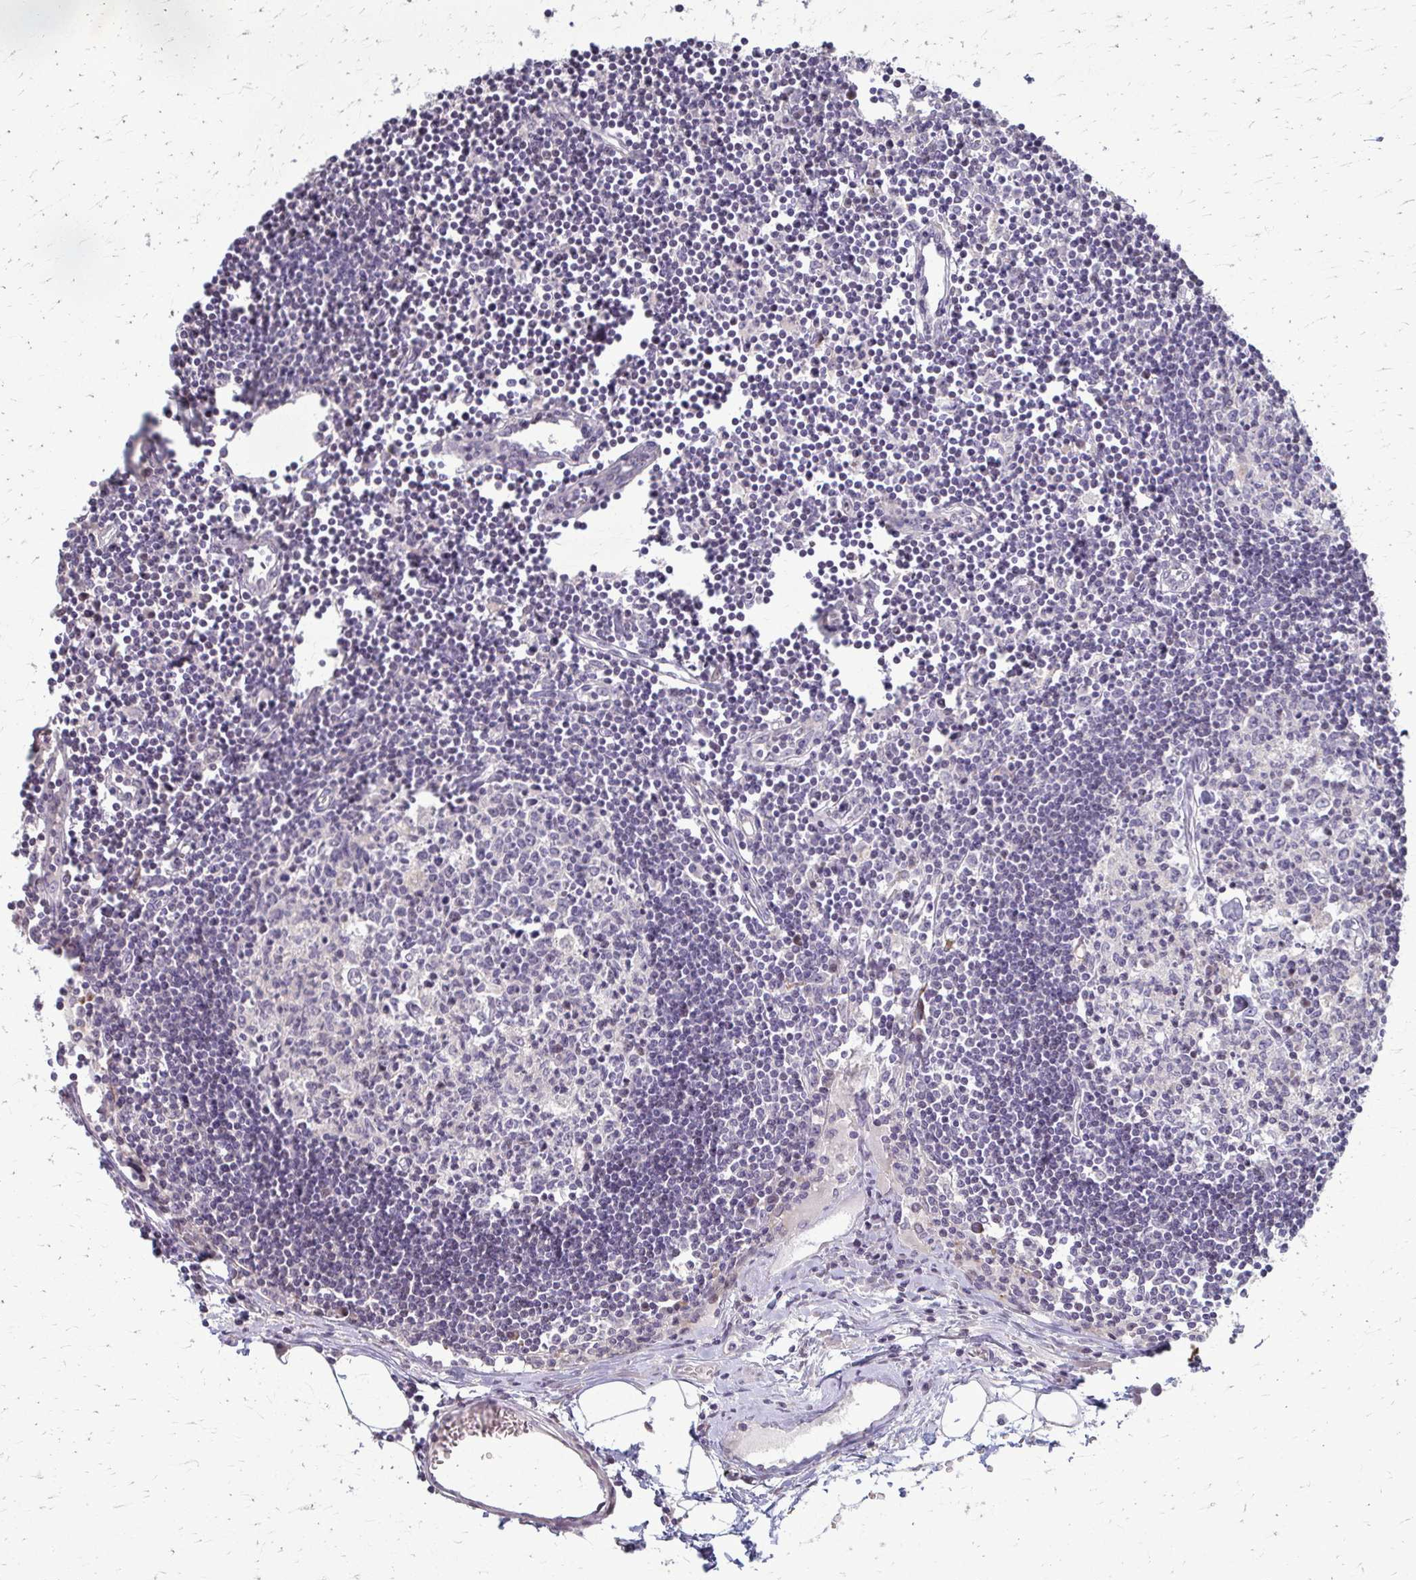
{"staining": {"intensity": "negative", "quantity": "none", "location": "none"}, "tissue": "lymph node", "cell_type": "Germinal center cells", "image_type": "normal", "snomed": [{"axis": "morphology", "description": "Normal tissue, NOS"}, {"axis": "topography", "description": "Lymph node"}], "caption": "Germinal center cells show no significant staining in normal lymph node. (DAB (3,3'-diaminobenzidine) immunohistochemistry visualized using brightfield microscopy, high magnification).", "gene": "ZNF34", "patient": {"sex": "female", "age": 65}}